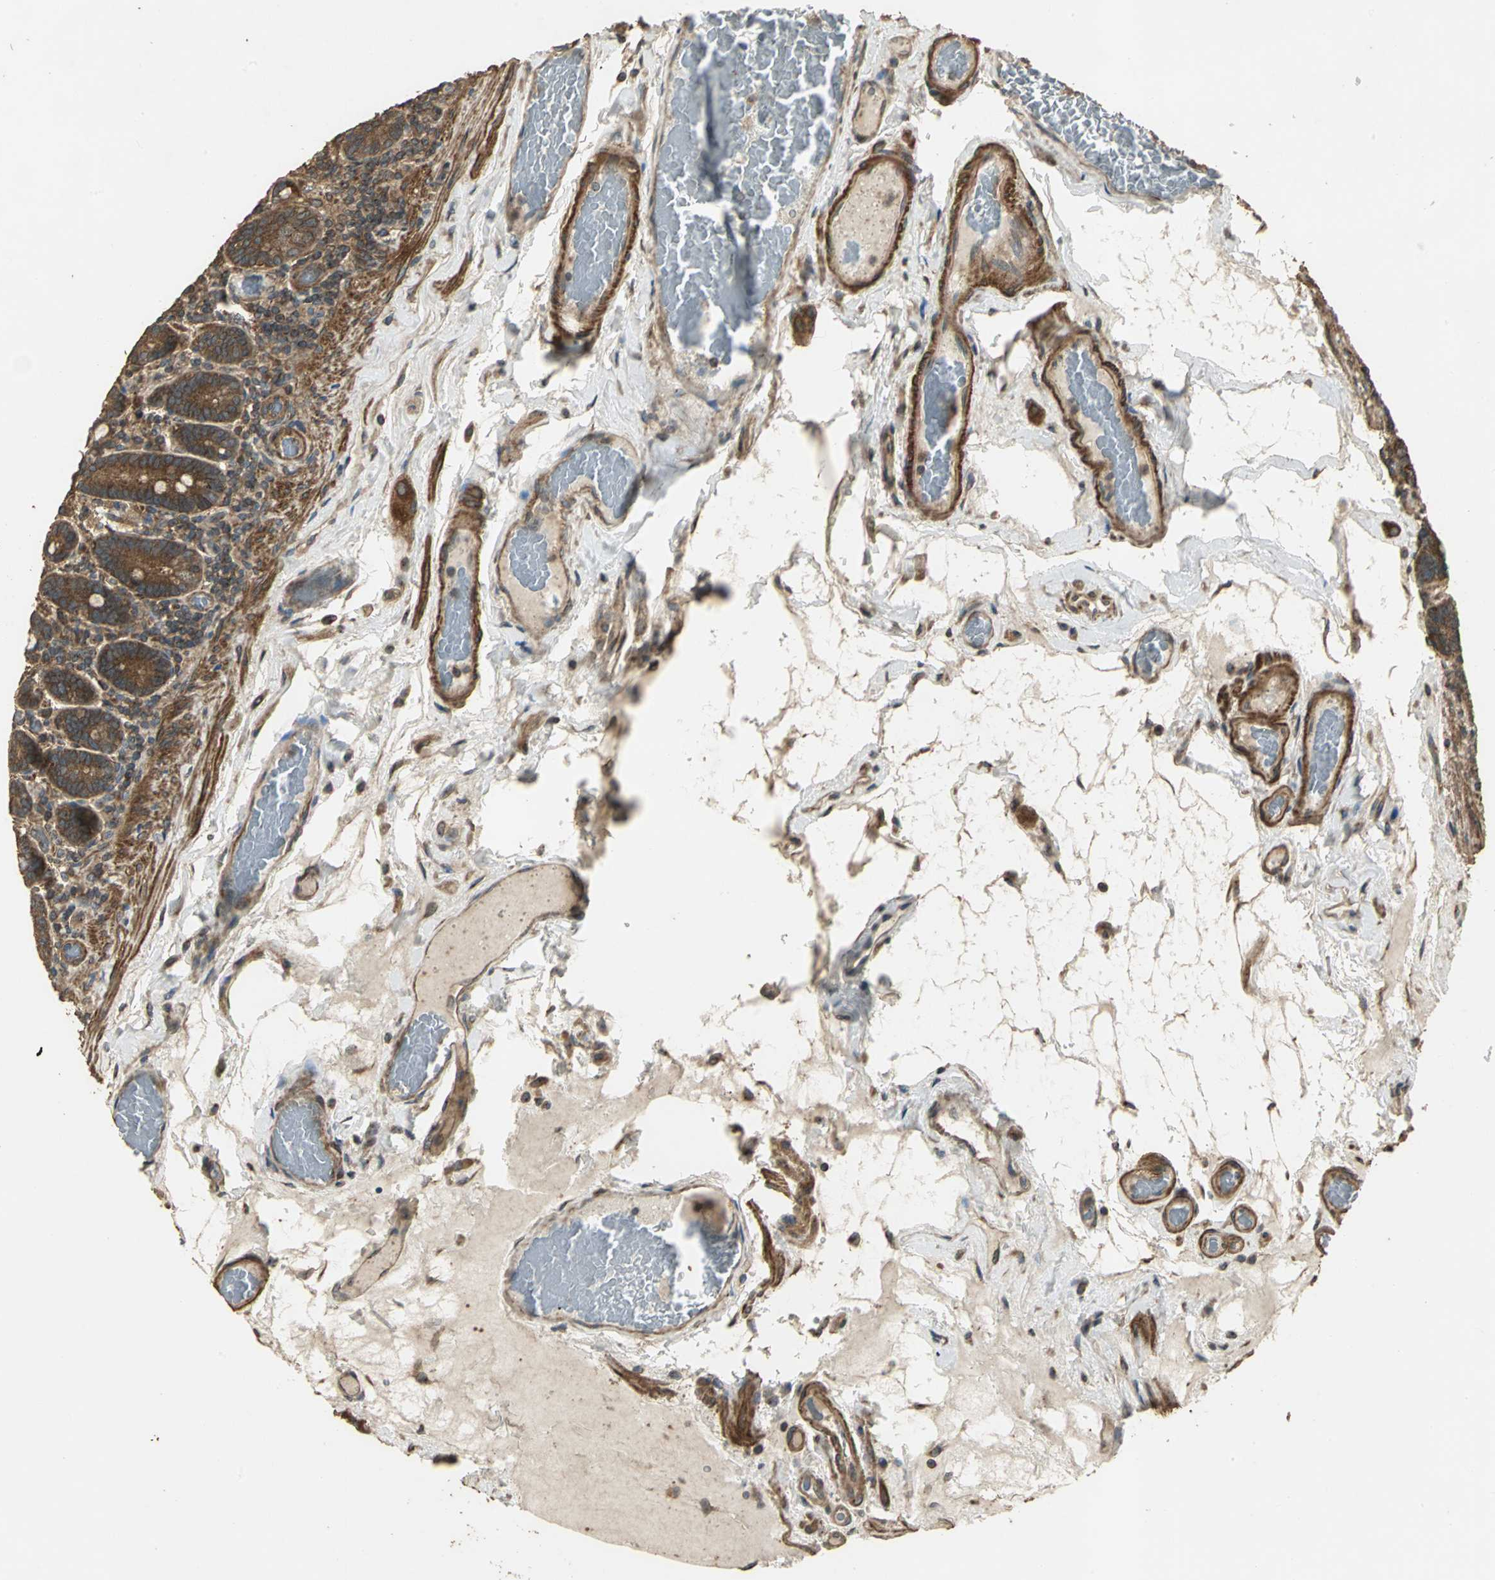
{"staining": {"intensity": "strong", "quantity": ">75%", "location": "cytoplasmic/membranous"}, "tissue": "duodenum", "cell_type": "Glandular cells", "image_type": "normal", "snomed": [{"axis": "morphology", "description": "Normal tissue, NOS"}, {"axis": "topography", "description": "Duodenum"}], "caption": "IHC photomicrograph of unremarkable duodenum stained for a protein (brown), which shows high levels of strong cytoplasmic/membranous expression in about >75% of glandular cells.", "gene": "KANK1", "patient": {"sex": "female", "age": 53}}